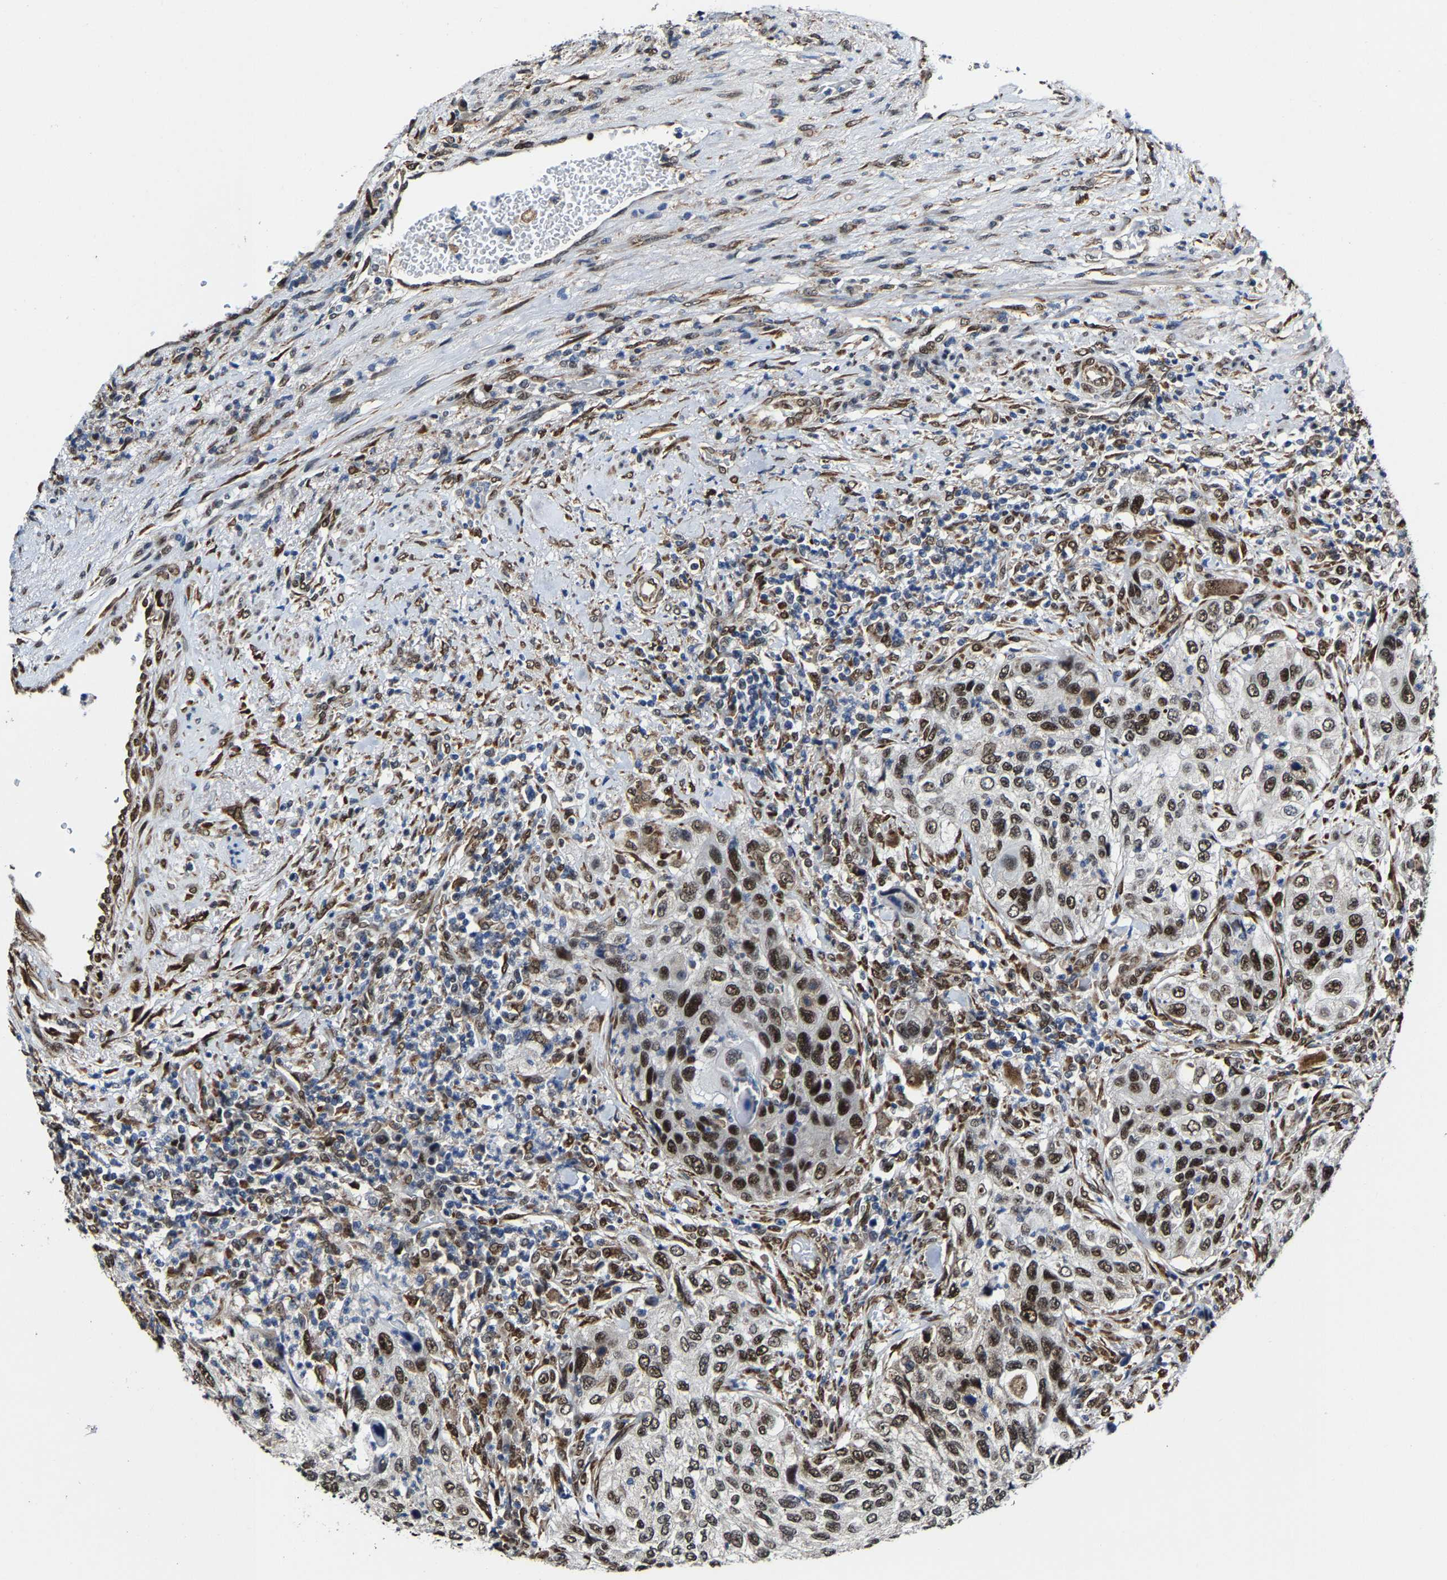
{"staining": {"intensity": "strong", "quantity": ">75%", "location": "nuclear"}, "tissue": "urothelial cancer", "cell_type": "Tumor cells", "image_type": "cancer", "snomed": [{"axis": "morphology", "description": "Urothelial carcinoma, High grade"}, {"axis": "topography", "description": "Urinary bladder"}], "caption": "Approximately >75% of tumor cells in human urothelial cancer reveal strong nuclear protein staining as visualized by brown immunohistochemical staining.", "gene": "METTL1", "patient": {"sex": "female", "age": 60}}